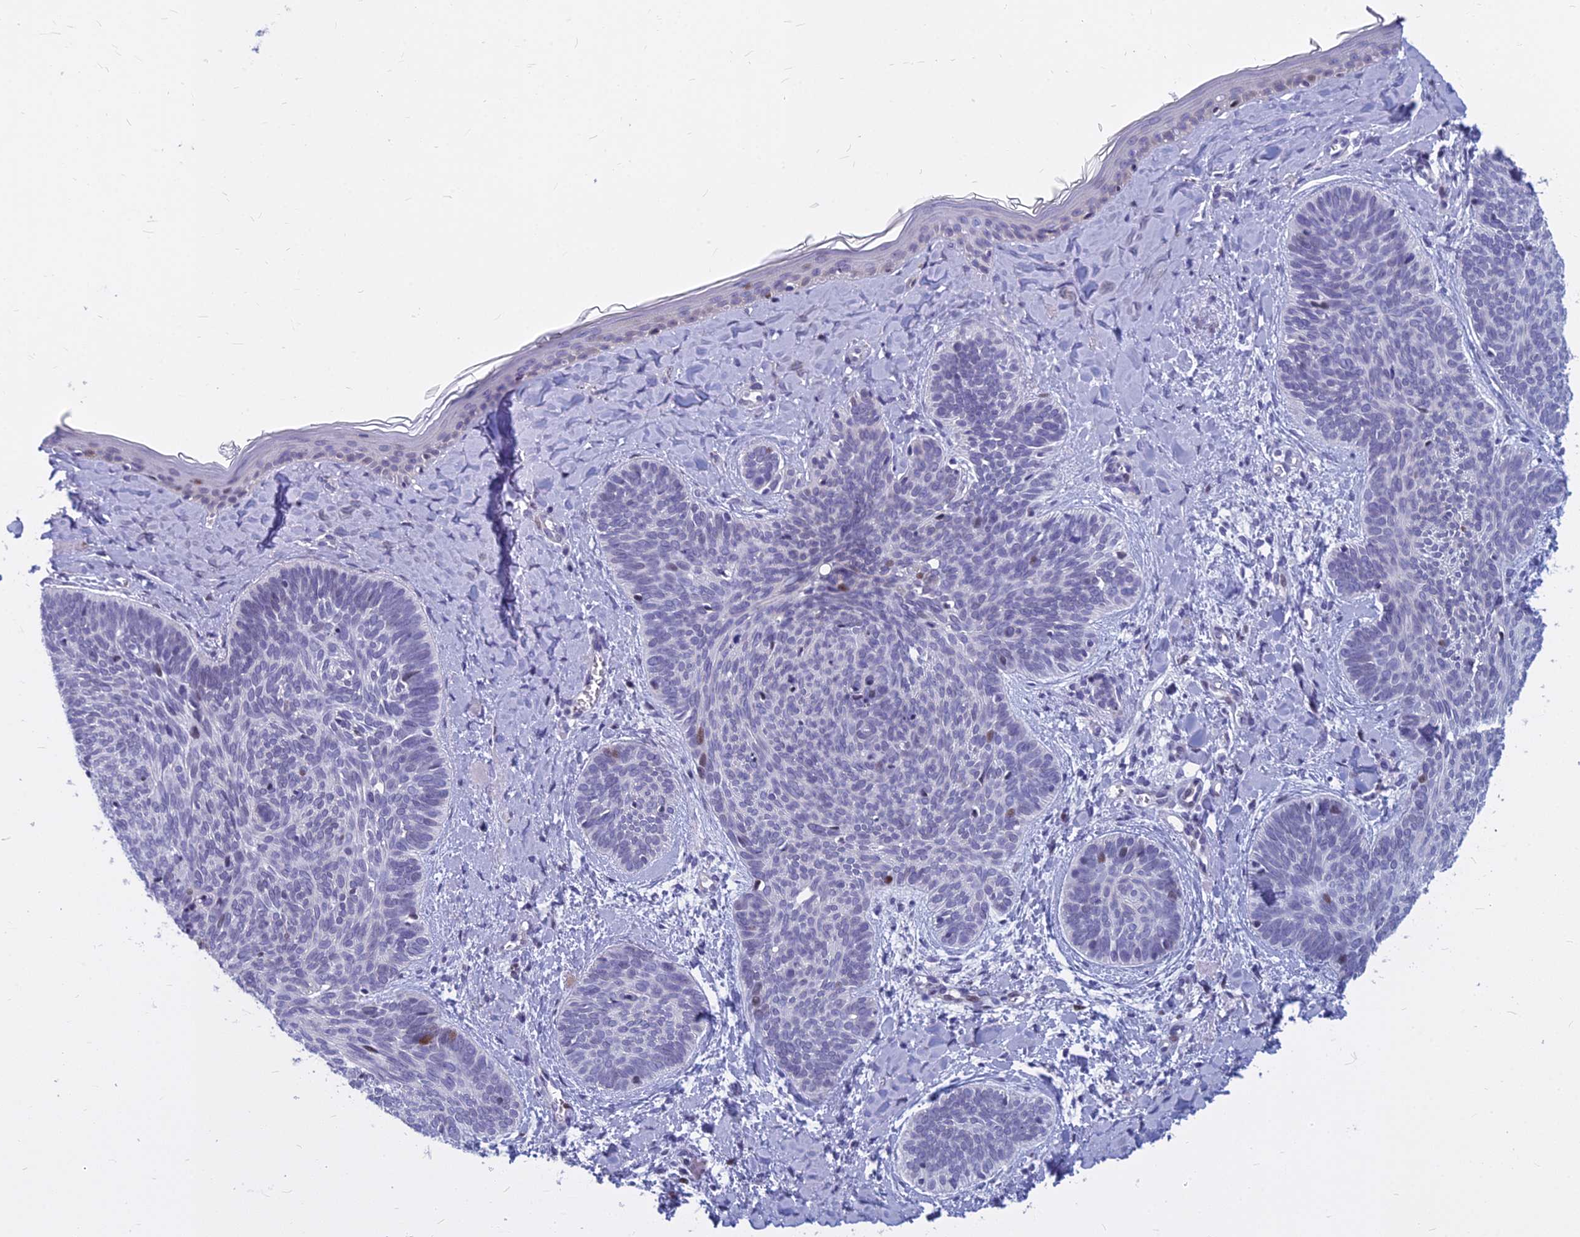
{"staining": {"intensity": "moderate", "quantity": "<25%", "location": "nuclear"}, "tissue": "skin cancer", "cell_type": "Tumor cells", "image_type": "cancer", "snomed": [{"axis": "morphology", "description": "Basal cell carcinoma"}, {"axis": "topography", "description": "Skin"}], "caption": "DAB immunohistochemical staining of human skin cancer (basal cell carcinoma) demonstrates moderate nuclear protein expression in about <25% of tumor cells. (DAB (3,3'-diaminobenzidine) = brown stain, brightfield microscopy at high magnification).", "gene": "MYBPC2", "patient": {"sex": "female", "age": 81}}